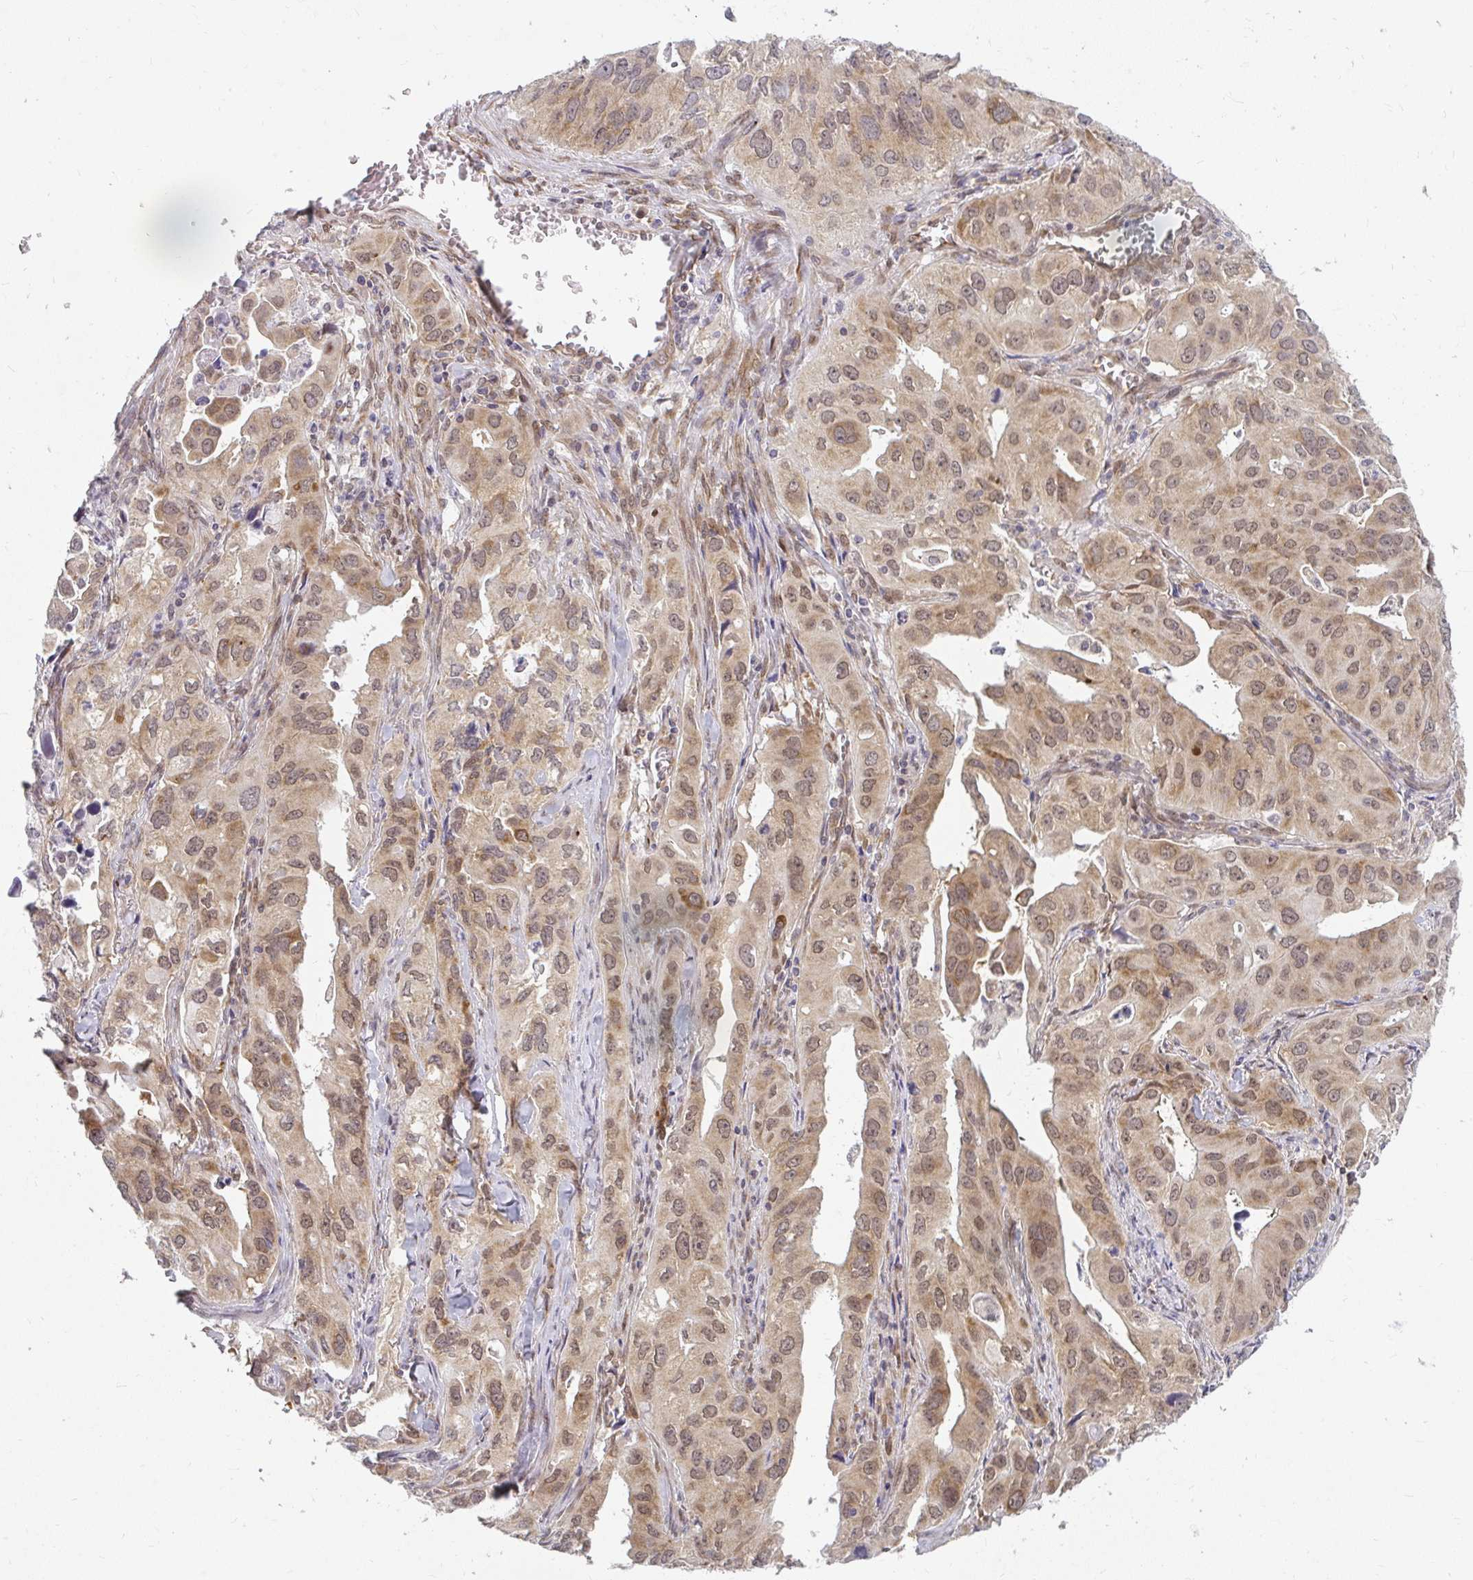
{"staining": {"intensity": "moderate", "quantity": ">75%", "location": "cytoplasmic/membranous,nuclear"}, "tissue": "lung cancer", "cell_type": "Tumor cells", "image_type": "cancer", "snomed": [{"axis": "morphology", "description": "Adenocarcinoma, NOS"}, {"axis": "topography", "description": "Lung"}], "caption": "High-power microscopy captured an immunohistochemistry photomicrograph of lung adenocarcinoma, revealing moderate cytoplasmic/membranous and nuclear staining in about >75% of tumor cells.", "gene": "SYNCRIP", "patient": {"sex": "male", "age": 48}}